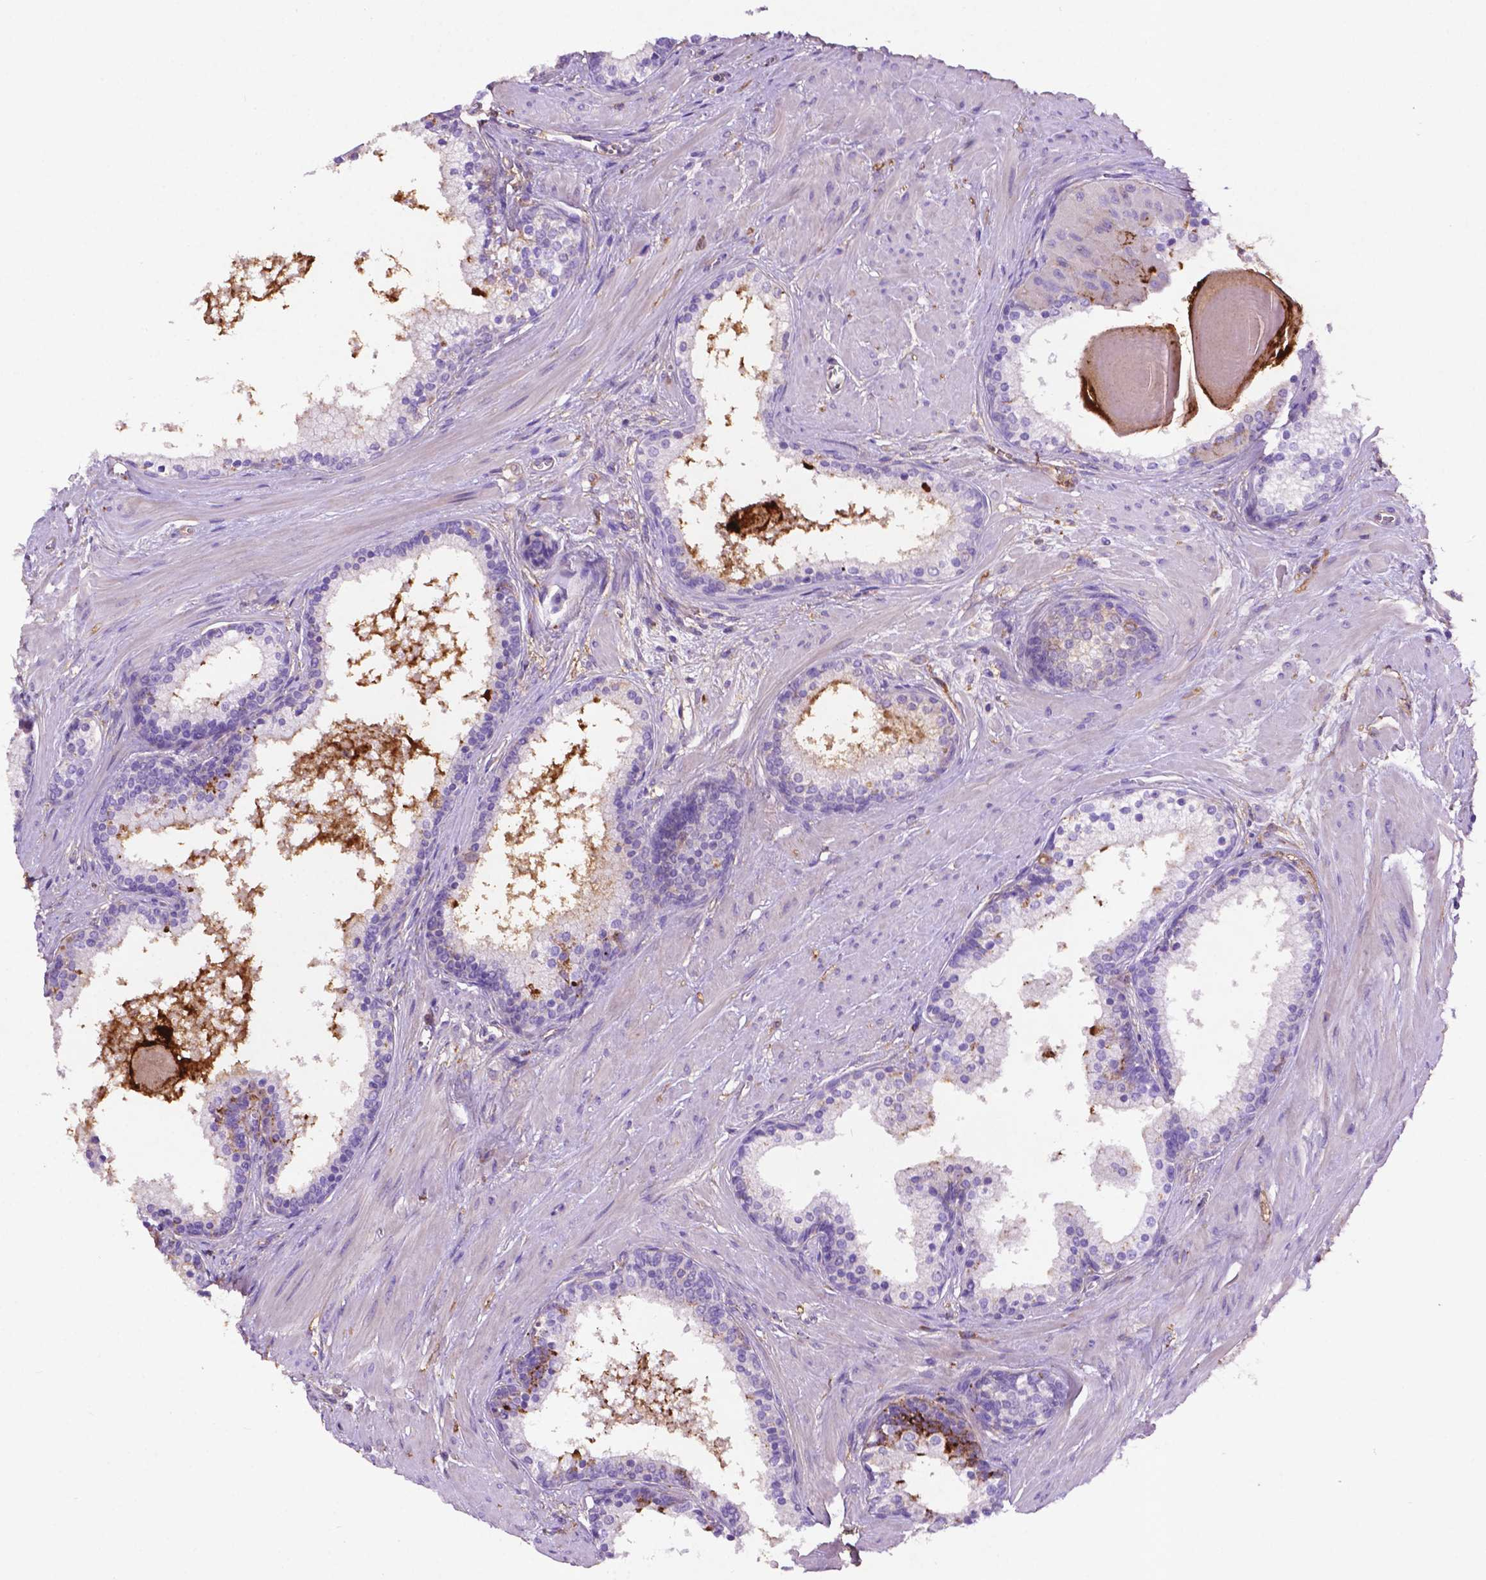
{"staining": {"intensity": "moderate", "quantity": "<25%", "location": "cytoplasmic/membranous"}, "tissue": "prostate", "cell_type": "Glandular cells", "image_type": "normal", "snomed": [{"axis": "morphology", "description": "Normal tissue, NOS"}, {"axis": "topography", "description": "Prostate"}], "caption": "Prostate stained with DAB (3,3'-diaminobenzidine) immunohistochemistry (IHC) displays low levels of moderate cytoplasmic/membranous positivity in approximately <25% of glandular cells.", "gene": "GDPD5", "patient": {"sex": "male", "age": 61}}